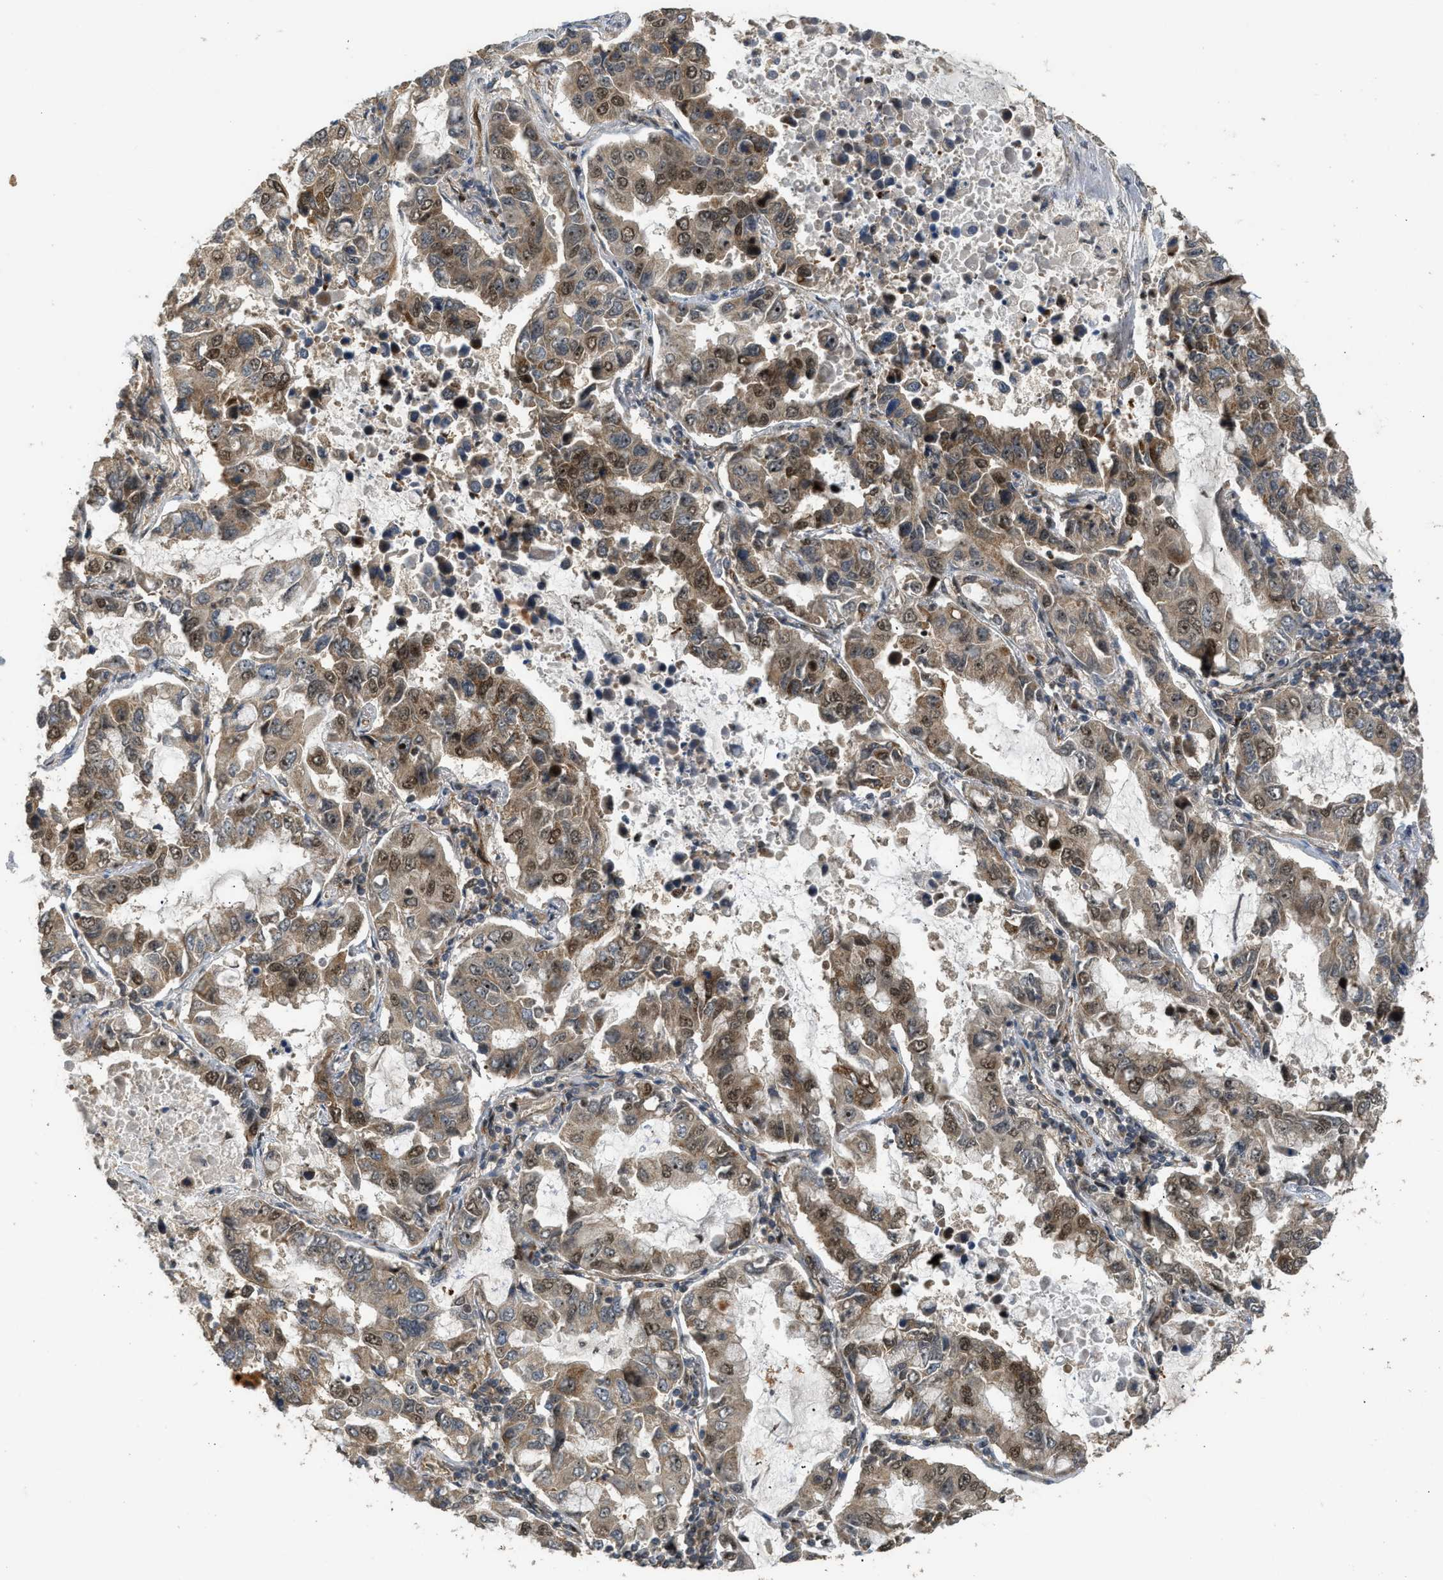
{"staining": {"intensity": "moderate", "quantity": ">75%", "location": "cytoplasmic/membranous,nuclear"}, "tissue": "lung cancer", "cell_type": "Tumor cells", "image_type": "cancer", "snomed": [{"axis": "morphology", "description": "Adenocarcinoma, NOS"}, {"axis": "topography", "description": "Lung"}], "caption": "A medium amount of moderate cytoplasmic/membranous and nuclear staining is present in about >75% of tumor cells in adenocarcinoma (lung) tissue.", "gene": "GET1", "patient": {"sex": "male", "age": 64}}